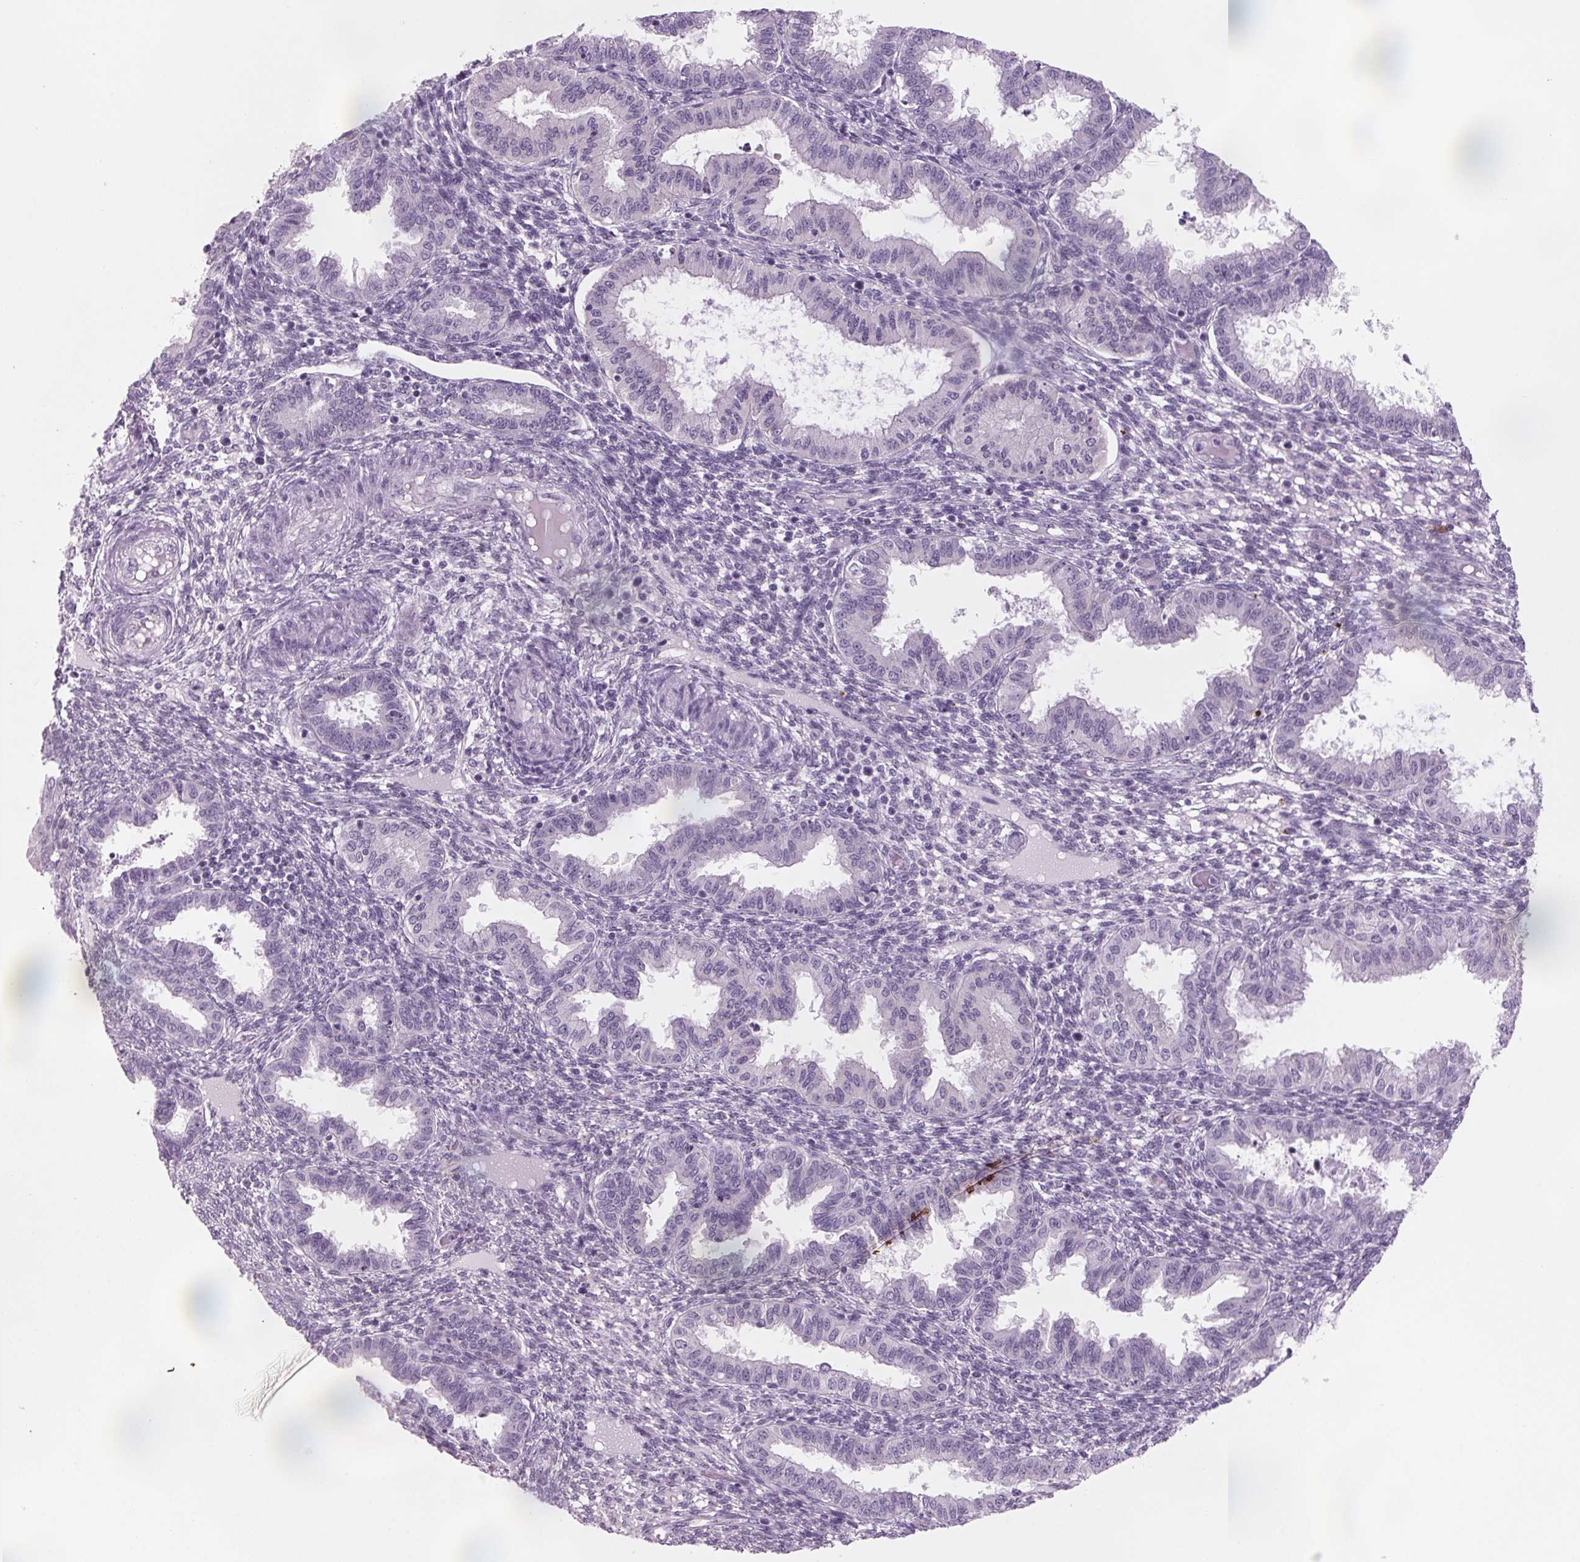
{"staining": {"intensity": "negative", "quantity": "none", "location": "none"}, "tissue": "endometrium", "cell_type": "Cells in endometrial stroma", "image_type": "normal", "snomed": [{"axis": "morphology", "description": "Normal tissue, NOS"}, {"axis": "topography", "description": "Endometrium"}], "caption": "Photomicrograph shows no protein staining in cells in endometrial stroma of normal endometrium. (DAB immunohistochemistry (IHC) with hematoxylin counter stain).", "gene": "DNTTIP2", "patient": {"sex": "female", "age": 33}}